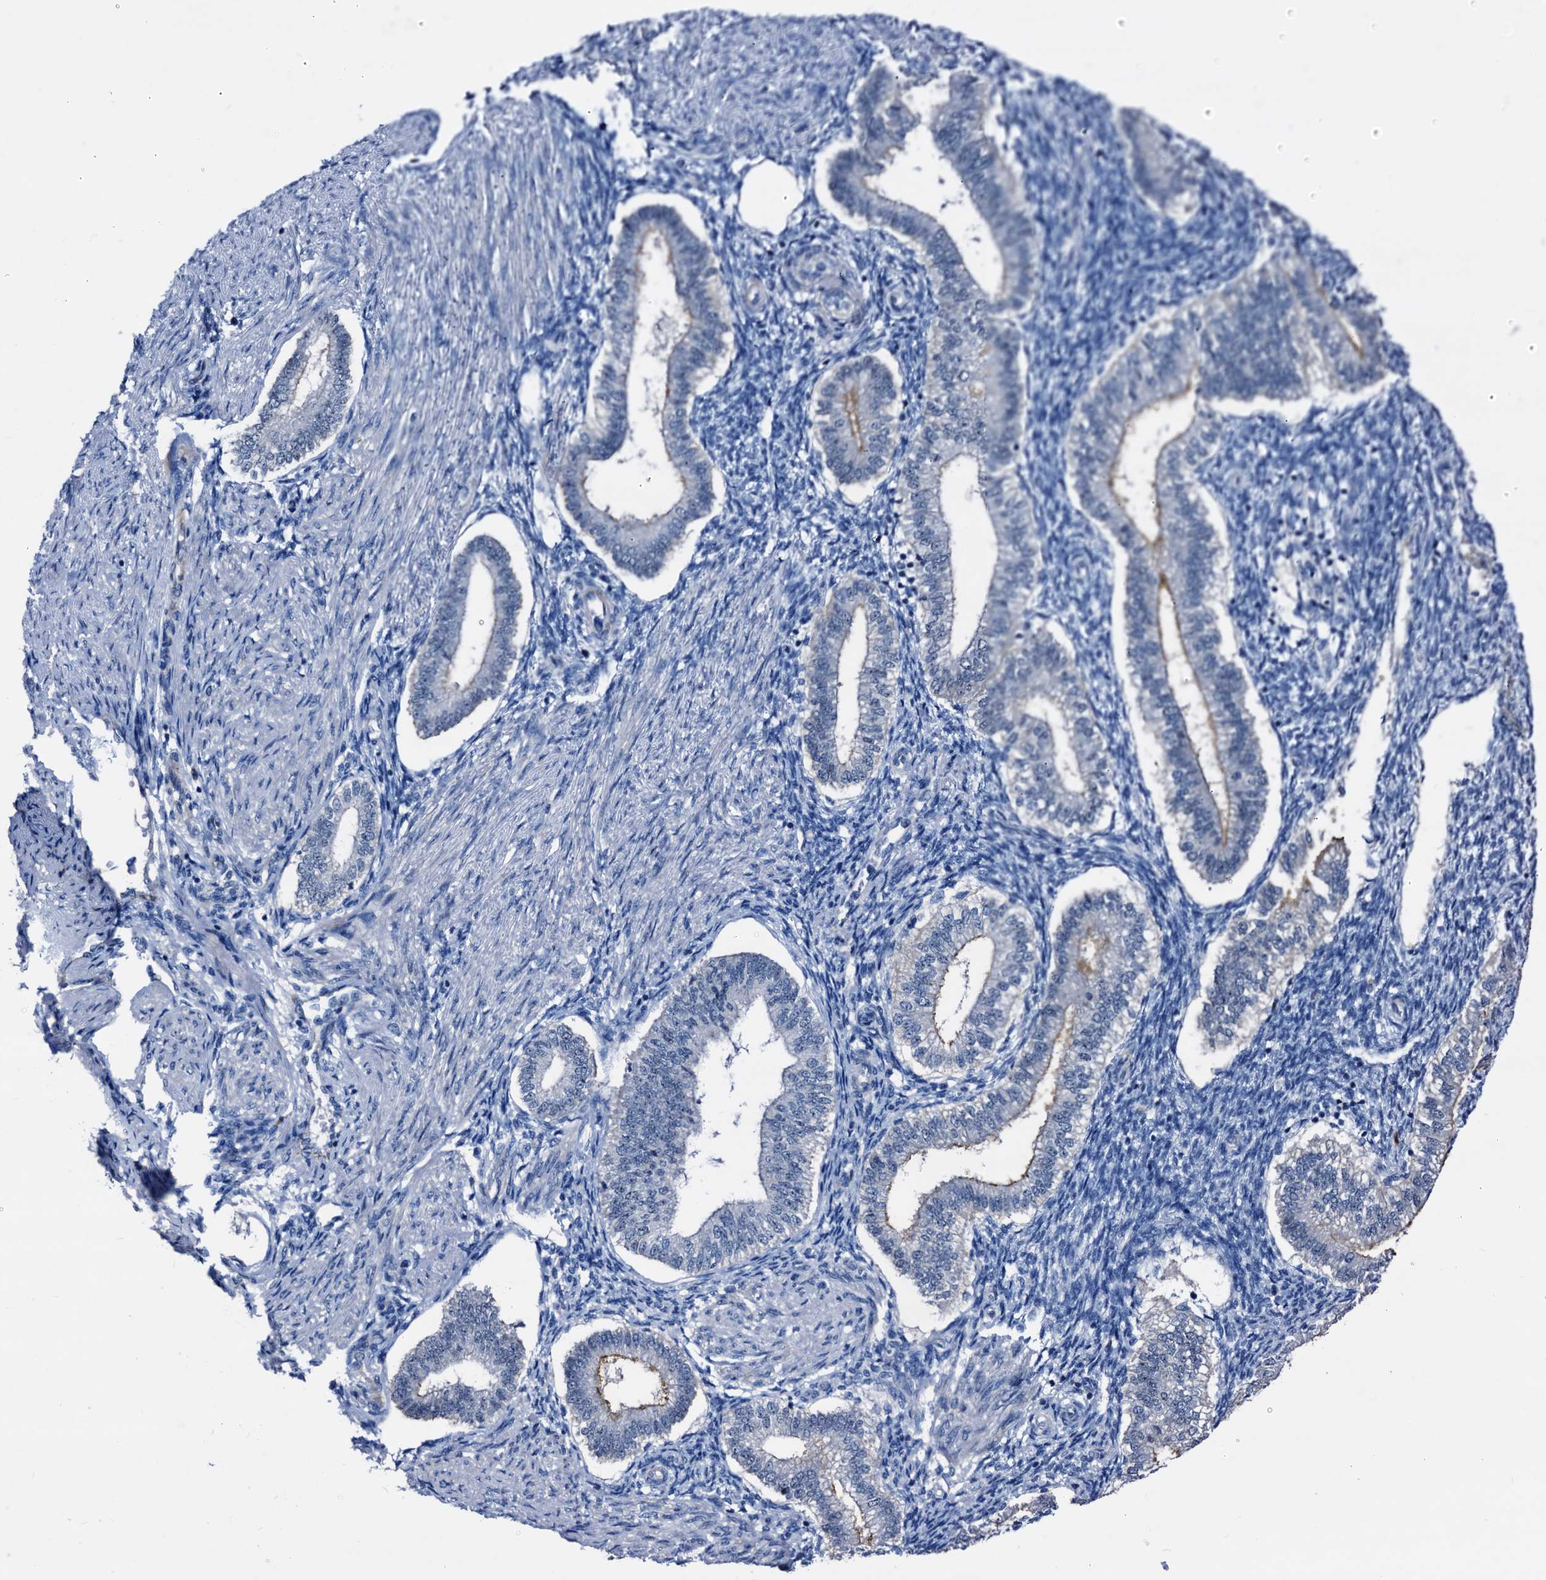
{"staining": {"intensity": "negative", "quantity": "none", "location": "none"}, "tissue": "endometrium", "cell_type": "Cells in endometrial stroma", "image_type": "normal", "snomed": [{"axis": "morphology", "description": "Normal tissue, NOS"}, {"axis": "topography", "description": "Endometrium"}], "caption": "High magnification brightfield microscopy of normal endometrium stained with DAB (brown) and counterstained with hematoxylin (blue): cells in endometrial stroma show no significant expression. (DAB (3,3'-diaminobenzidine) IHC with hematoxylin counter stain).", "gene": "EMG1", "patient": {"sex": "female", "age": 24}}